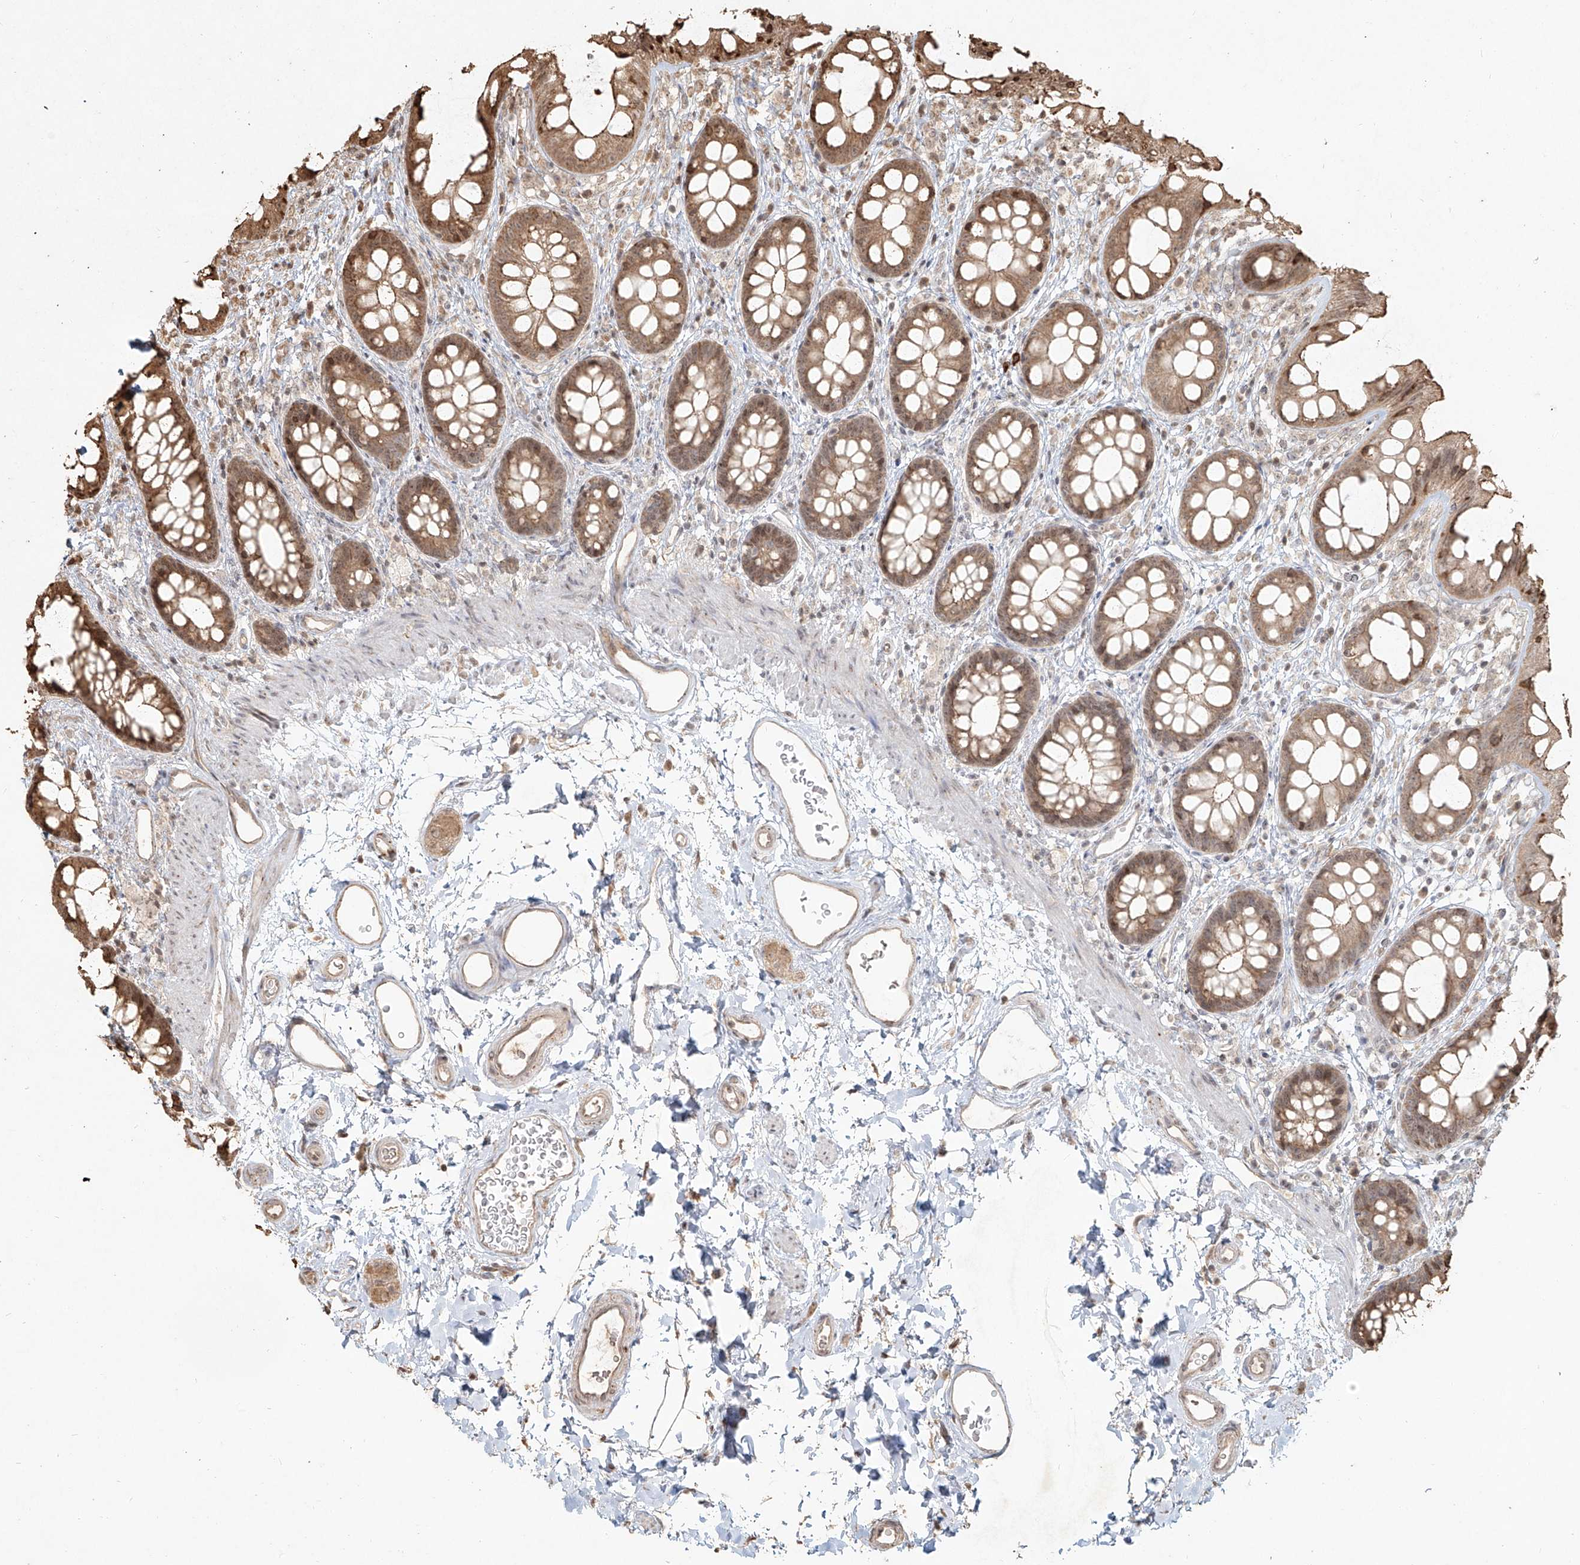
{"staining": {"intensity": "moderate", "quantity": ">75%", "location": "cytoplasmic/membranous"}, "tissue": "rectum", "cell_type": "Glandular cells", "image_type": "normal", "snomed": [{"axis": "morphology", "description": "Normal tissue, NOS"}, {"axis": "topography", "description": "Rectum"}], "caption": "Immunohistochemistry image of benign rectum: rectum stained using immunohistochemistry exhibits medium levels of moderate protein expression localized specifically in the cytoplasmic/membranous of glandular cells, appearing as a cytoplasmic/membranous brown color.", "gene": "UBE2K", "patient": {"sex": "female", "age": 65}}